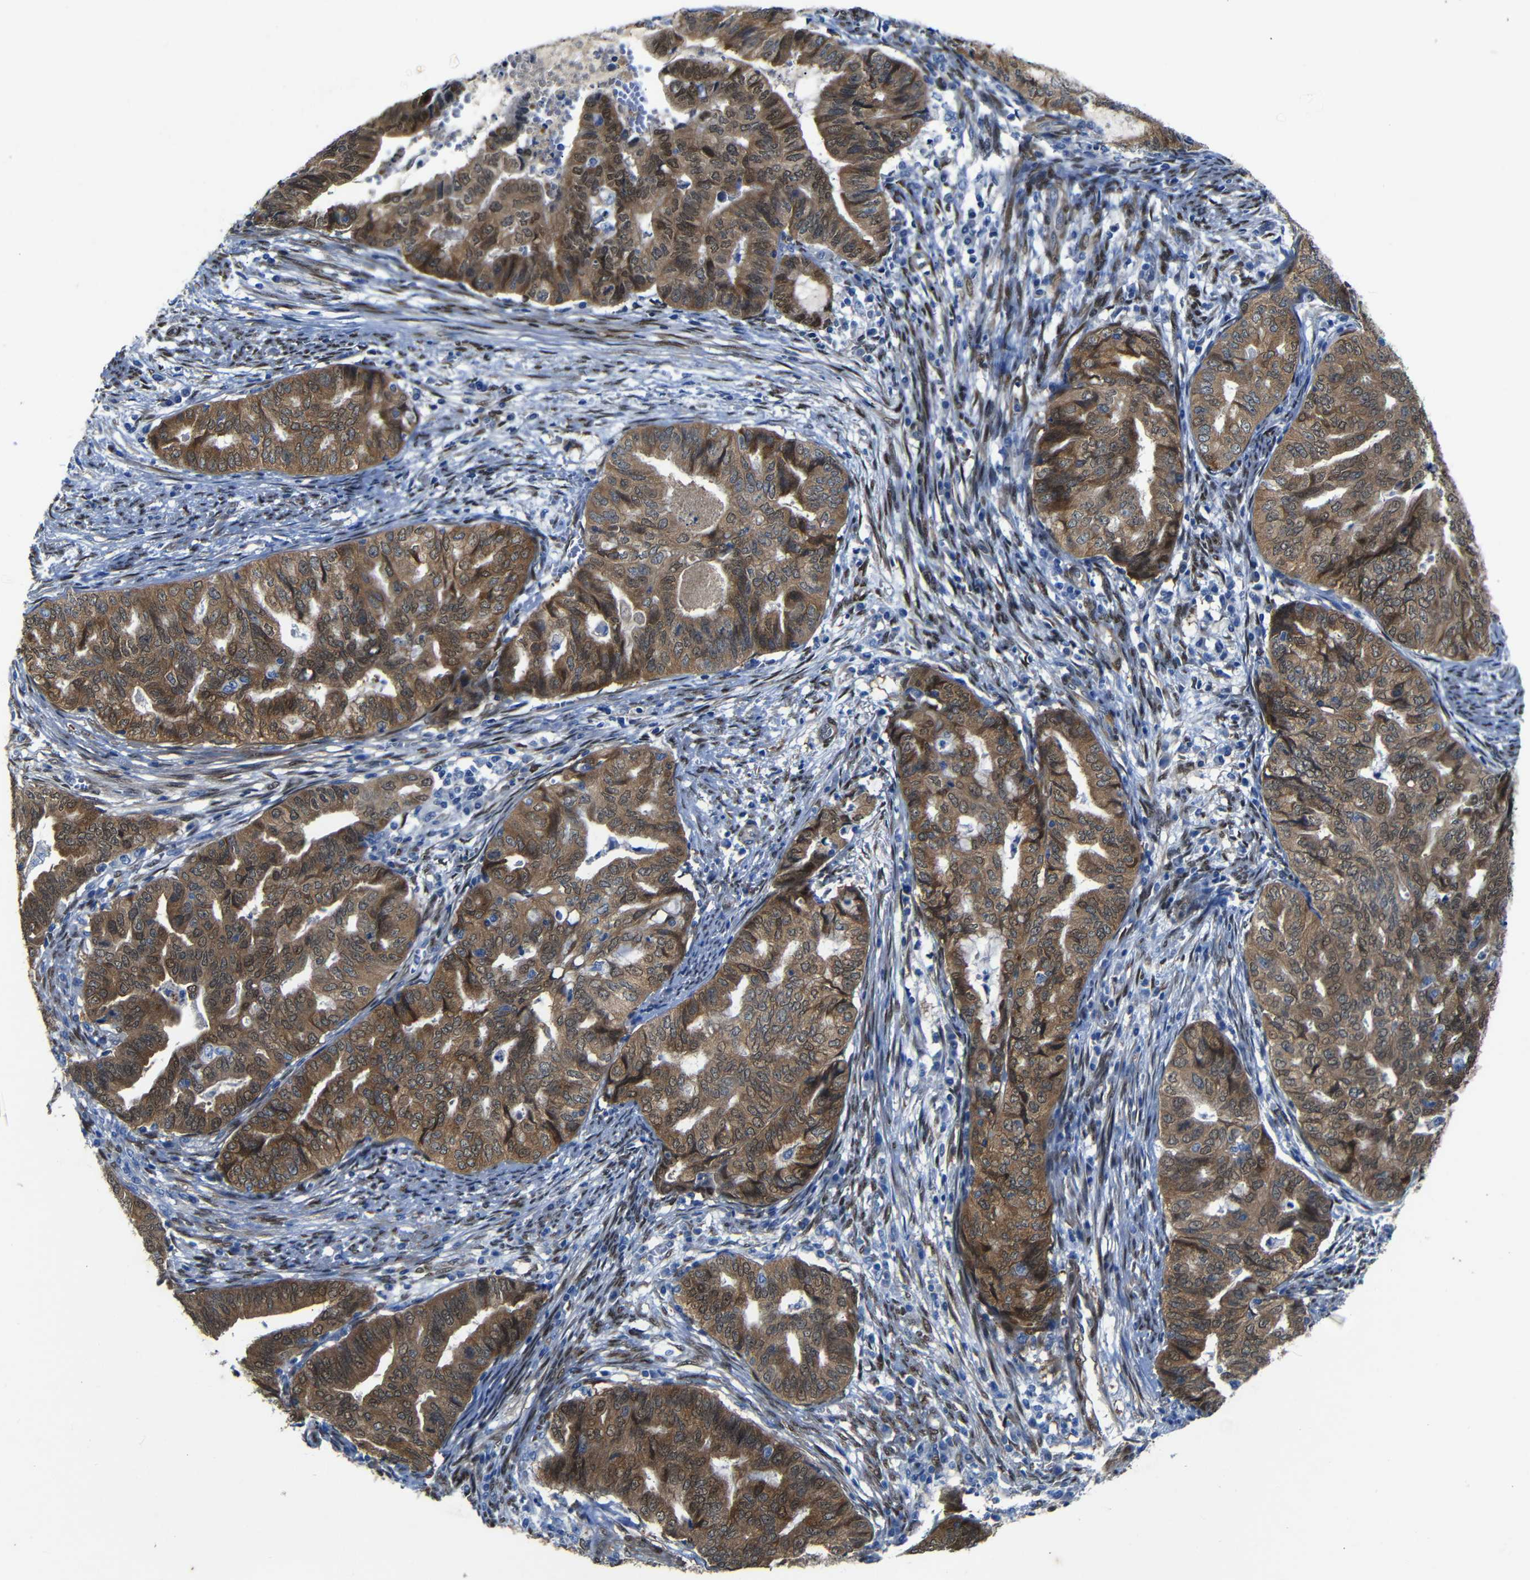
{"staining": {"intensity": "moderate", "quantity": ">75%", "location": "cytoplasmic/membranous,nuclear"}, "tissue": "endometrial cancer", "cell_type": "Tumor cells", "image_type": "cancer", "snomed": [{"axis": "morphology", "description": "Adenocarcinoma, NOS"}, {"axis": "topography", "description": "Endometrium"}], "caption": "Endometrial adenocarcinoma was stained to show a protein in brown. There is medium levels of moderate cytoplasmic/membranous and nuclear expression in approximately >75% of tumor cells.", "gene": "YAP1", "patient": {"sex": "female", "age": 79}}